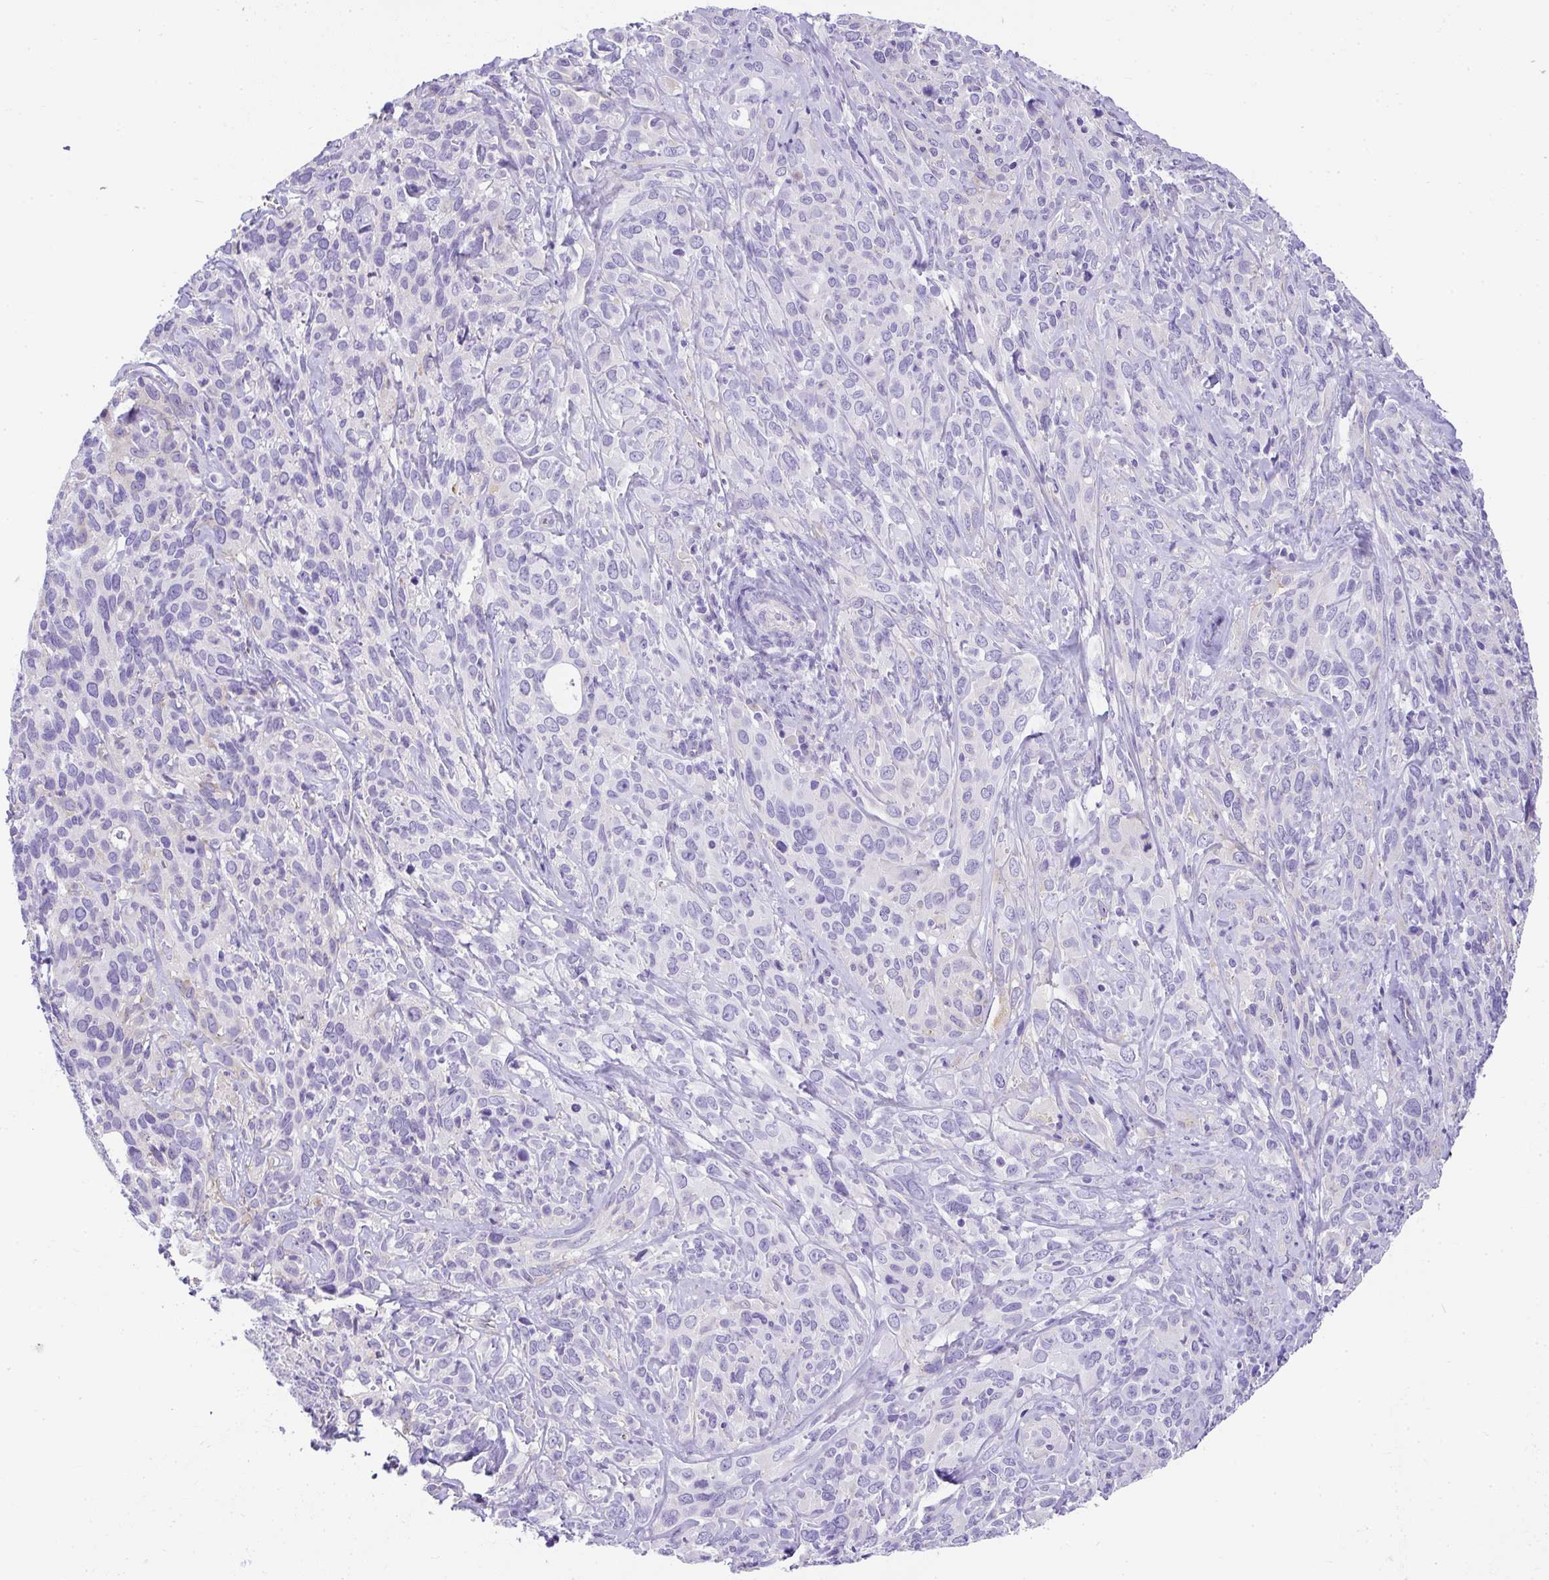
{"staining": {"intensity": "negative", "quantity": "none", "location": "none"}, "tissue": "cervical cancer", "cell_type": "Tumor cells", "image_type": "cancer", "snomed": [{"axis": "morphology", "description": "Normal tissue, NOS"}, {"axis": "morphology", "description": "Squamous cell carcinoma, NOS"}, {"axis": "topography", "description": "Cervix"}], "caption": "This is an immunohistochemistry micrograph of human cervical cancer (squamous cell carcinoma). There is no staining in tumor cells.", "gene": "PLPPR3", "patient": {"sex": "female", "age": 51}}